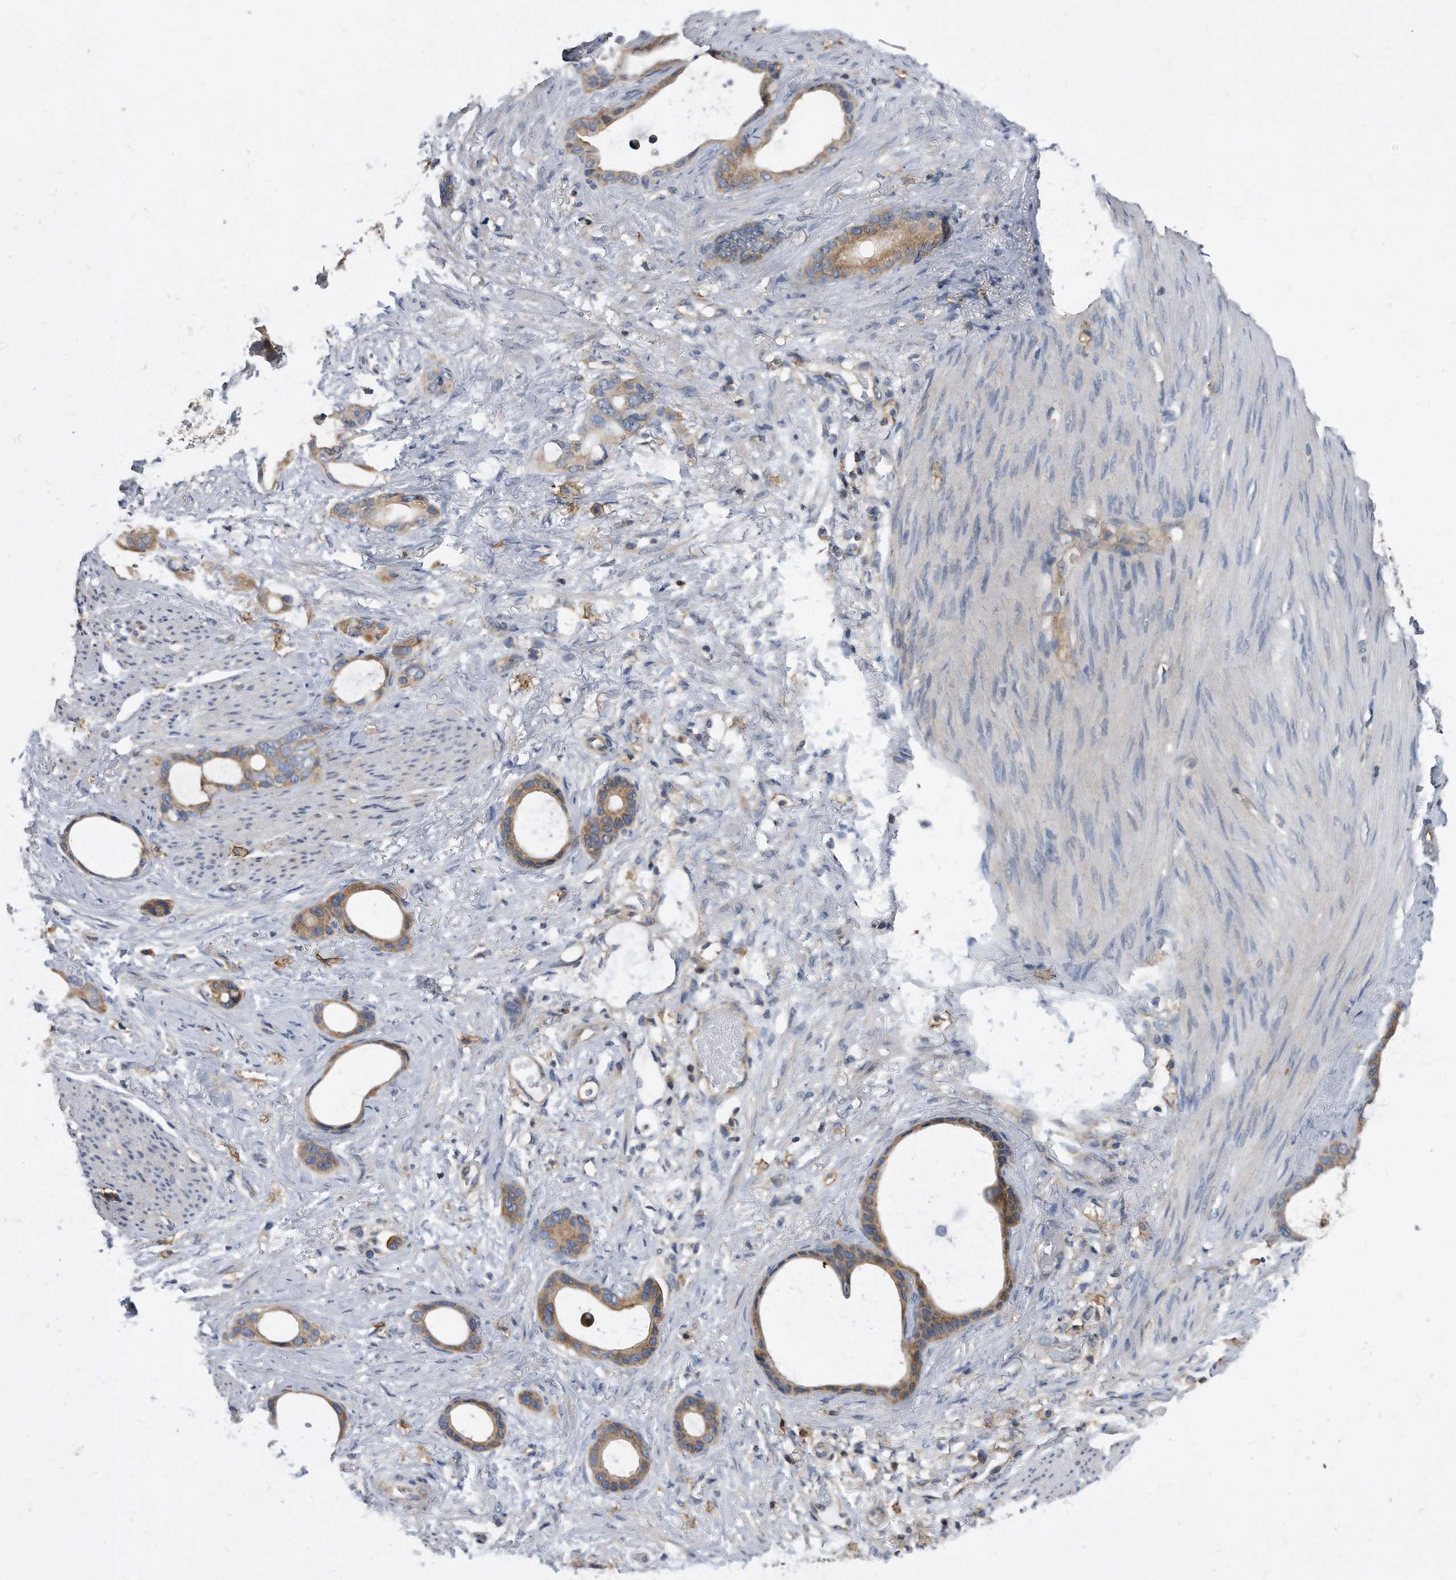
{"staining": {"intensity": "weak", "quantity": ">75%", "location": "cytoplasmic/membranous"}, "tissue": "stomach cancer", "cell_type": "Tumor cells", "image_type": "cancer", "snomed": [{"axis": "morphology", "description": "Adenocarcinoma, NOS"}, {"axis": "topography", "description": "Stomach"}], "caption": "Protein analysis of stomach adenocarcinoma tissue reveals weak cytoplasmic/membranous staining in about >75% of tumor cells. Immunohistochemistry (ihc) stains the protein of interest in brown and the nuclei are stained blue.", "gene": "ATG5", "patient": {"sex": "female", "age": 75}}